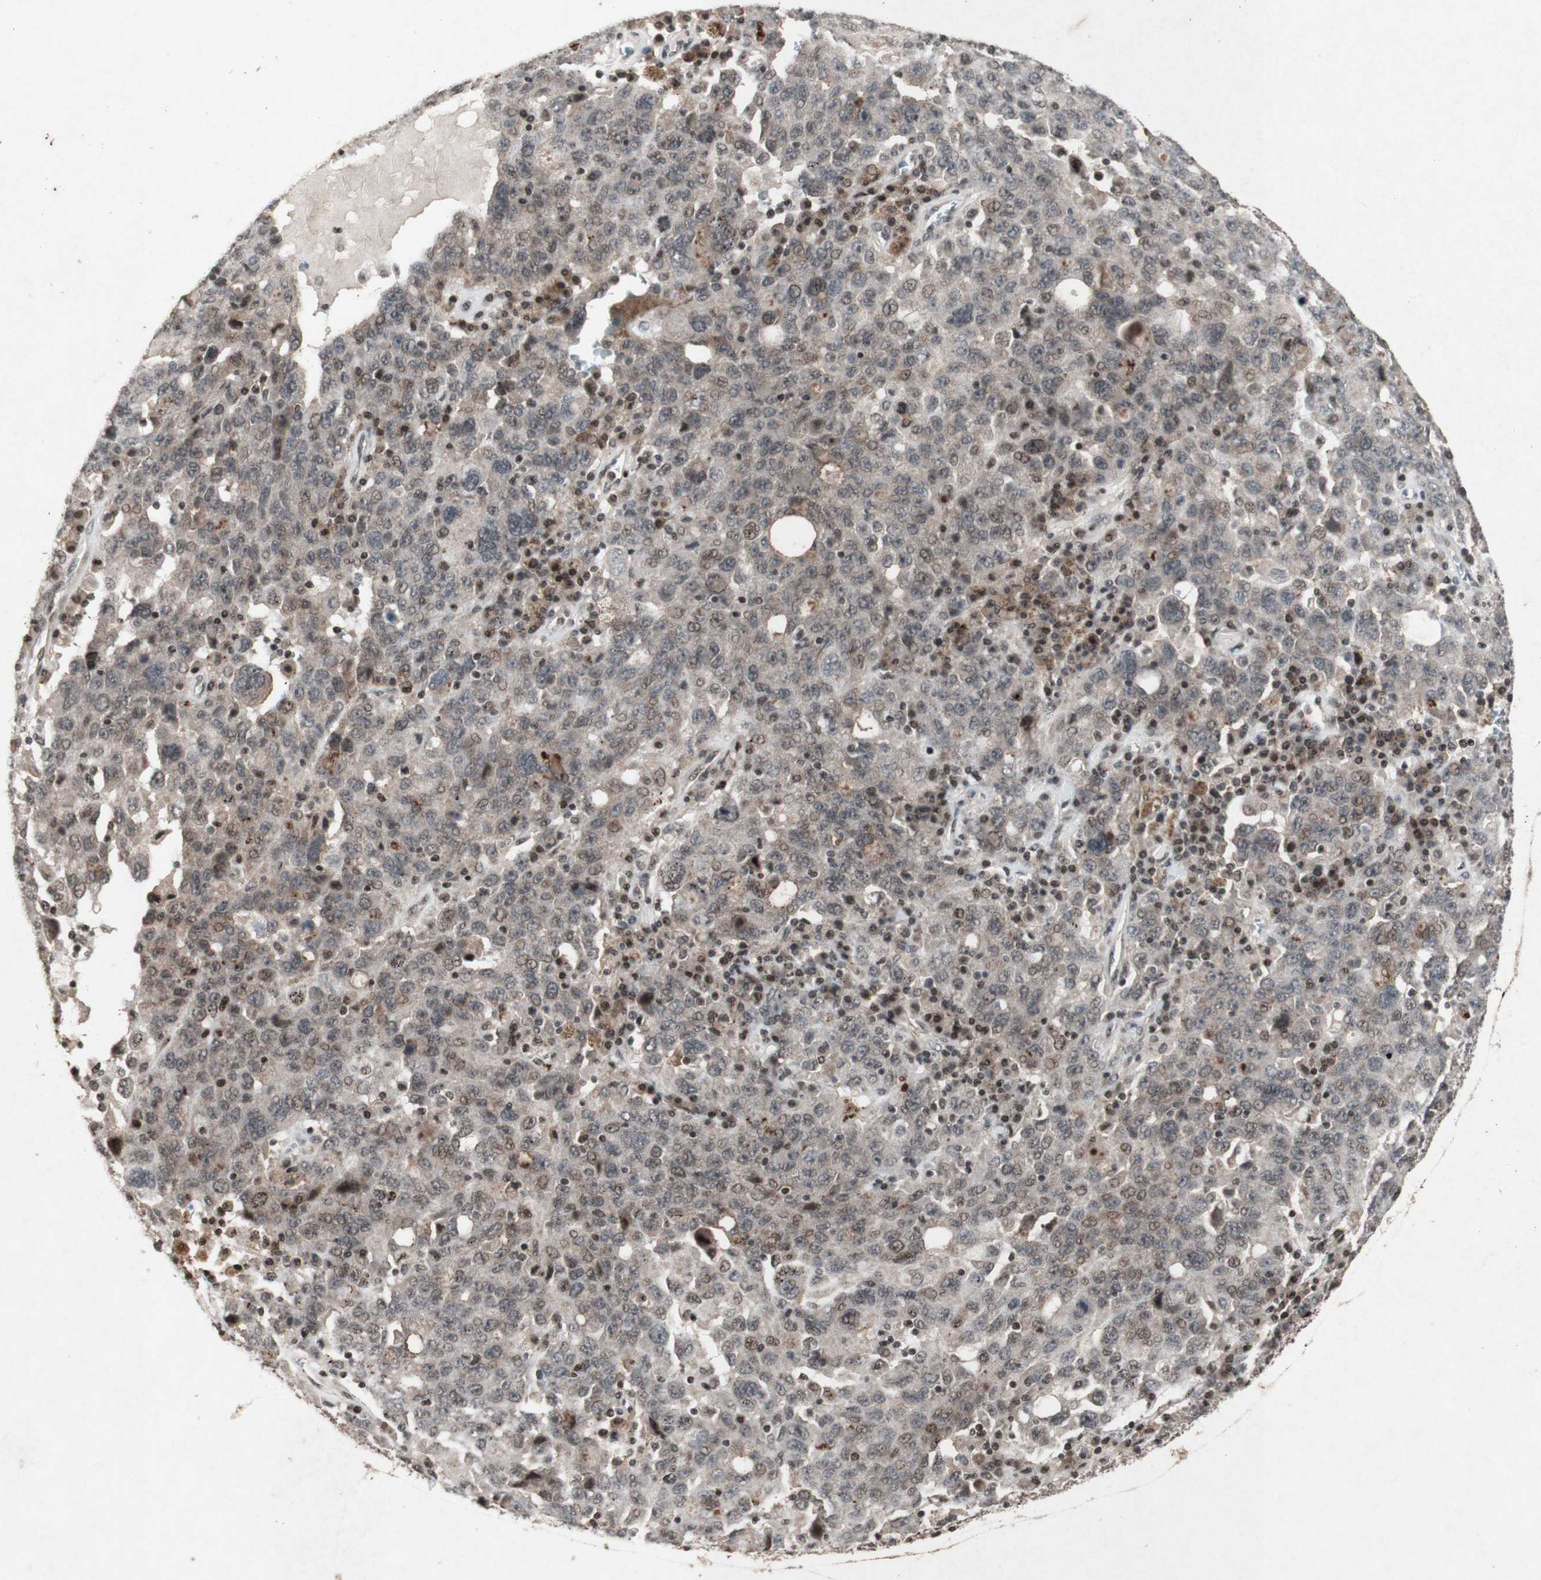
{"staining": {"intensity": "weak", "quantity": ">75%", "location": "cytoplasmic/membranous,nuclear"}, "tissue": "ovarian cancer", "cell_type": "Tumor cells", "image_type": "cancer", "snomed": [{"axis": "morphology", "description": "Carcinoma, endometroid"}, {"axis": "topography", "description": "Ovary"}], "caption": "Ovarian cancer (endometroid carcinoma) stained with a protein marker displays weak staining in tumor cells.", "gene": "PLXNA1", "patient": {"sex": "female", "age": 62}}